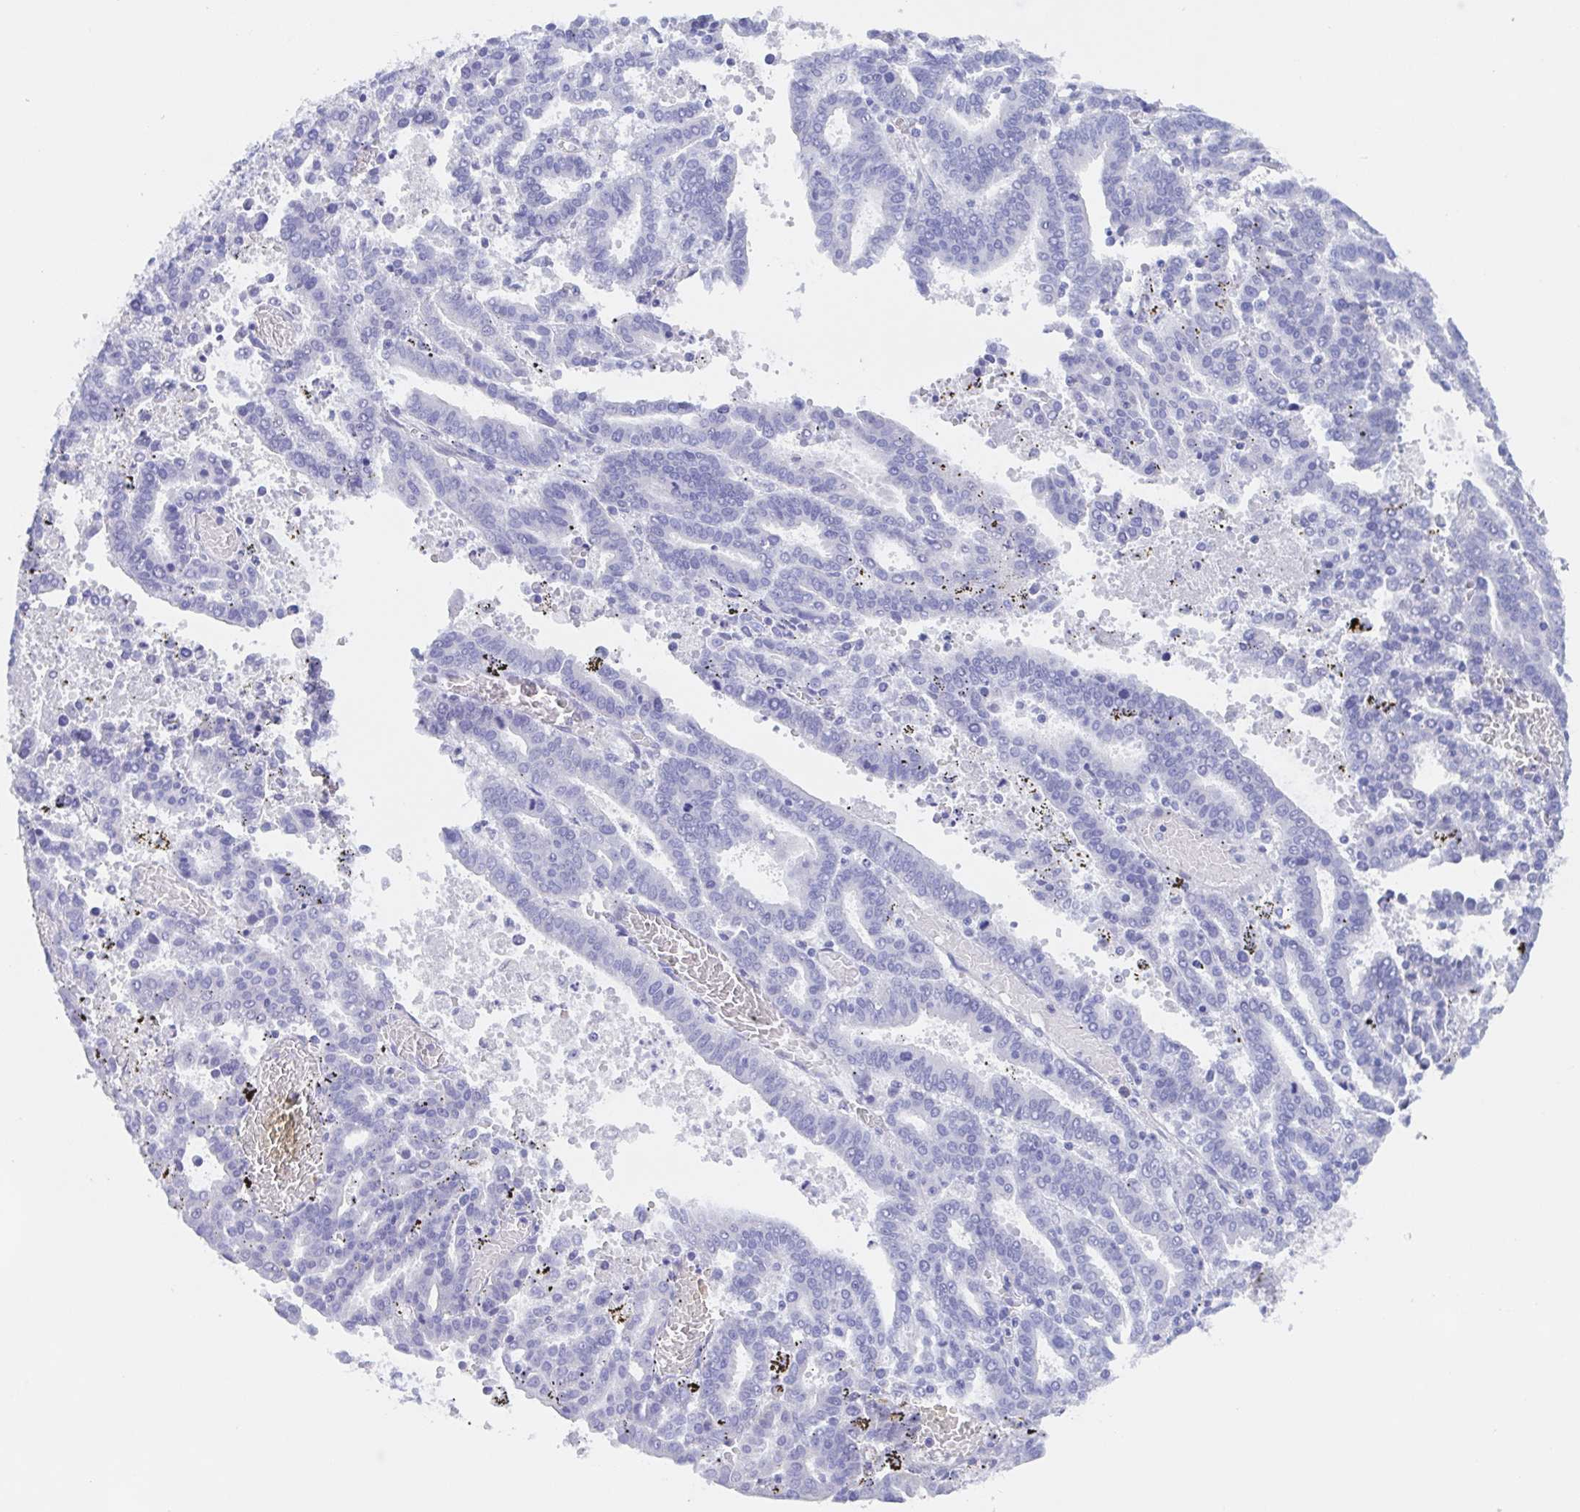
{"staining": {"intensity": "negative", "quantity": "none", "location": "none"}, "tissue": "endometrial cancer", "cell_type": "Tumor cells", "image_type": "cancer", "snomed": [{"axis": "morphology", "description": "Adenocarcinoma, NOS"}, {"axis": "topography", "description": "Uterus"}], "caption": "High power microscopy image of an immunohistochemistry photomicrograph of endometrial adenocarcinoma, revealing no significant expression in tumor cells. (DAB (3,3'-diaminobenzidine) IHC with hematoxylin counter stain).", "gene": "MUCL3", "patient": {"sex": "female", "age": 83}}